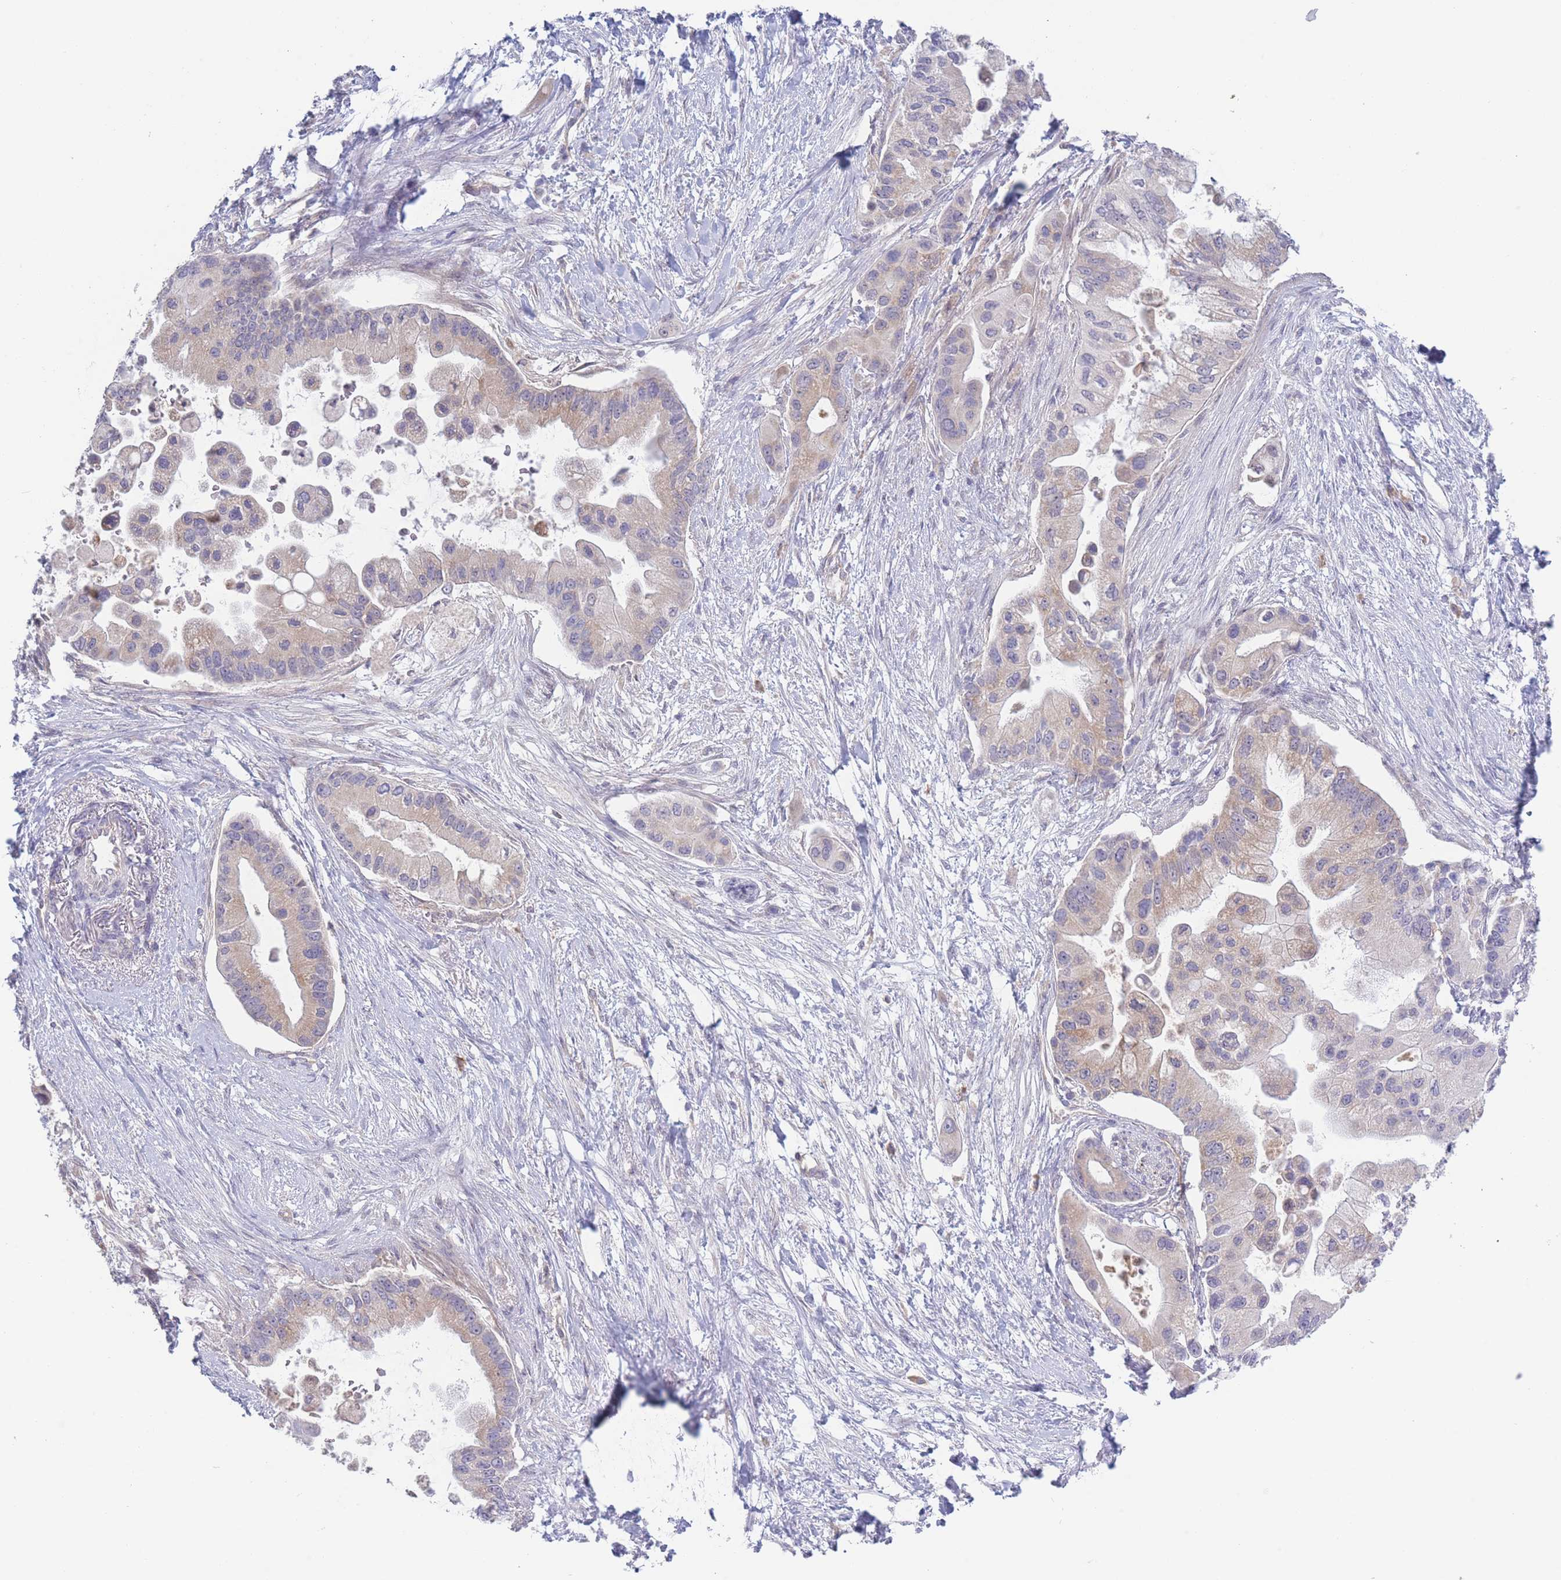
{"staining": {"intensity": "weak", "quantity": "25%-75%", "location": "cytoplasmic/membranous"}, "tissue": "pancreatic cancer", "cell_type": "Tumor cells", "image_type": "cancer", "snomed": [{"axis": "morphology", "description": "Adenocarcinoma, NOS"}, {"axis": "topography", "description": "Pancreas"}], "caption": "A photomicrograph showing weak cytoplasmic/membranous staining in approximately 25%-75% of tumor cells in pancreatic adenocarcinoma, as visualized by brown immunohistochemical staining.", "gene": "FAM227B", "patient": {"sex": "male", "age": 57}}